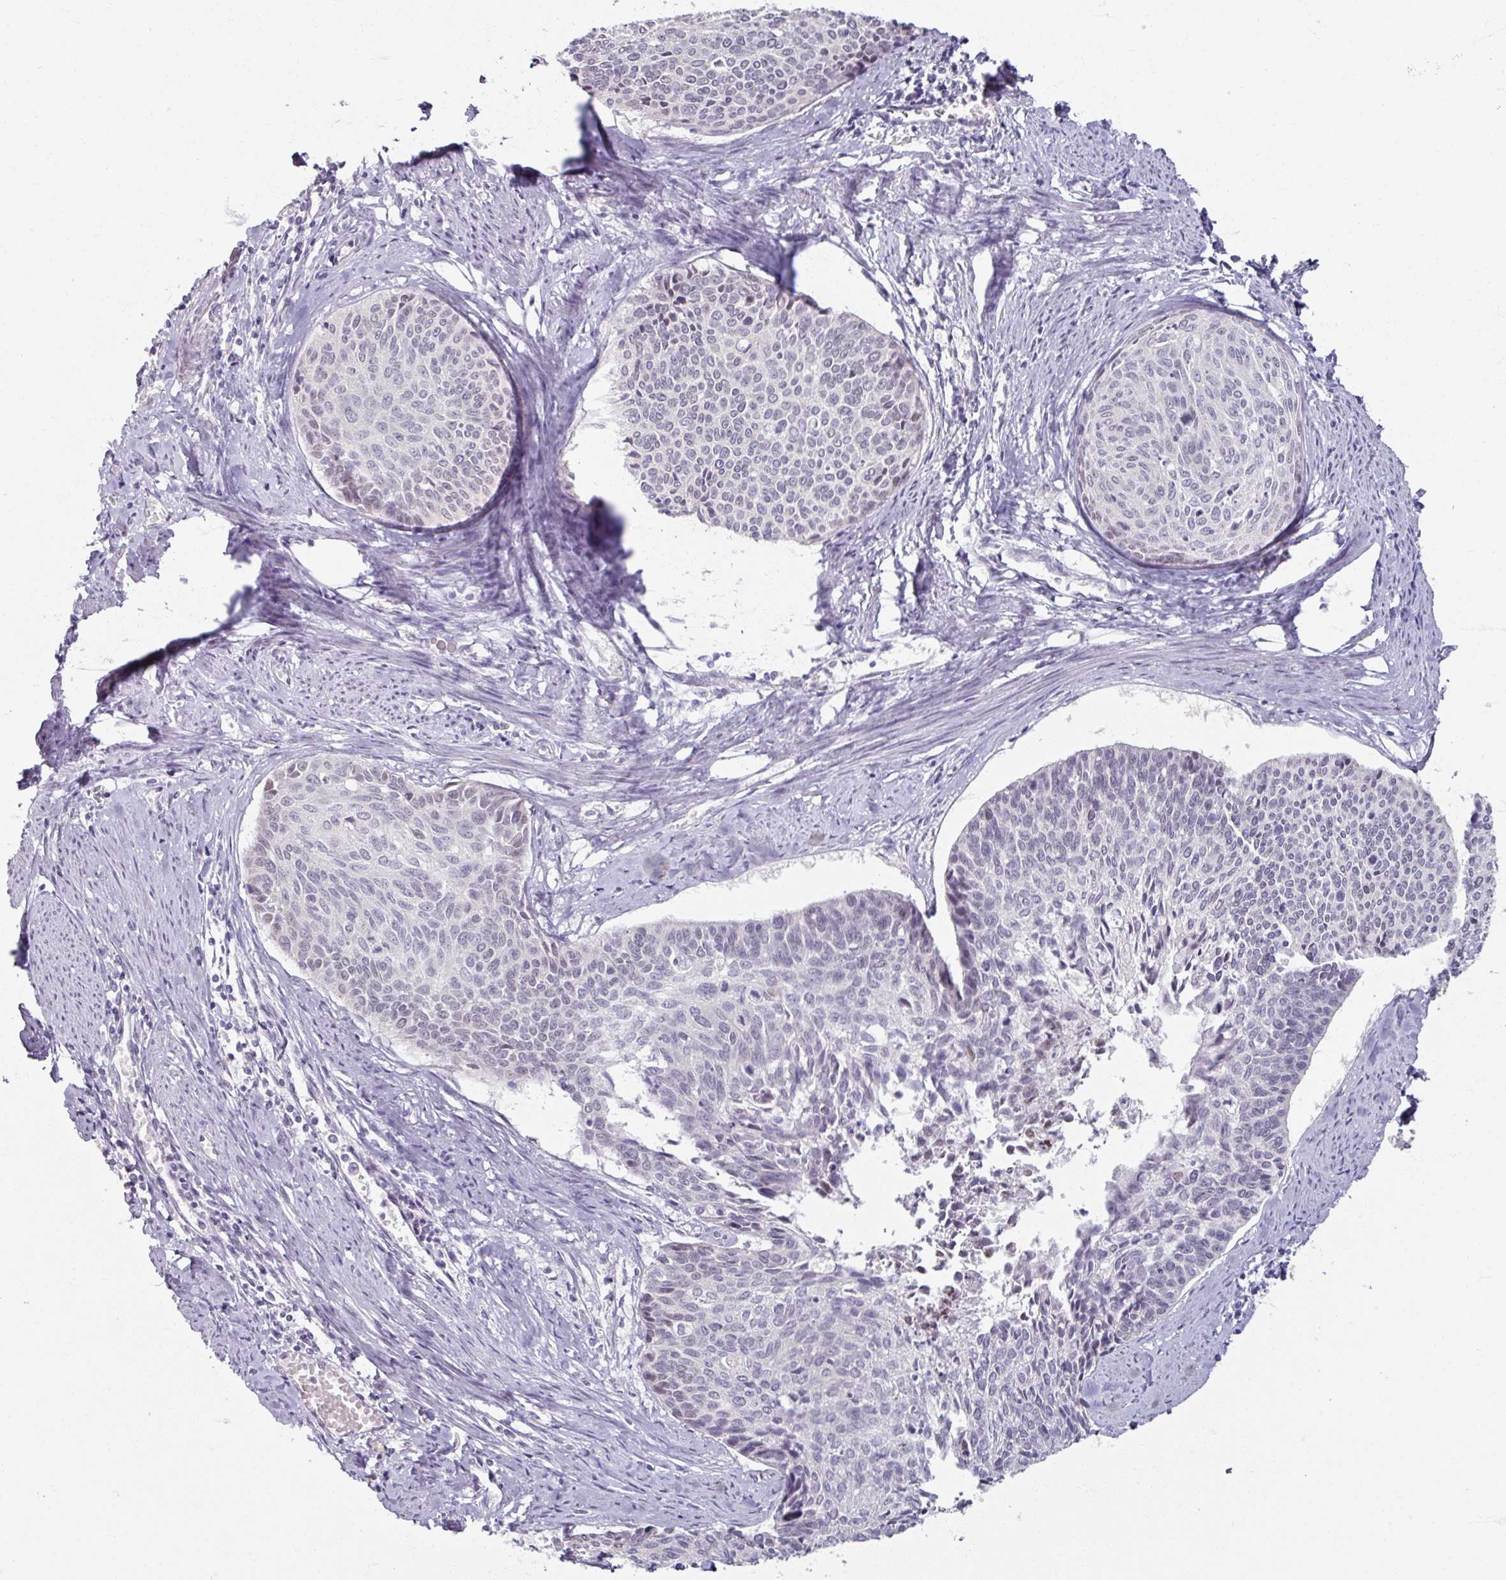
{"staining": {"intensity": "negative", "quantity": "none", "location": "none"}, "tissue": "cervical cancer", "cell_type": "Tumor cells", "image_type": "cancer", "snomed": [{"axis": "morphology", "description": "Squamous cell carcinoma, NOS"}, {"axis": "topography", "description": "Cervix"}], "caption": "The IHC photomicrograph has no significant expression in tumor cells of cervical squamous cell carcinoma tissue.", "gene": "SOX11", "patient": {"sex": "female", "age": 55}}